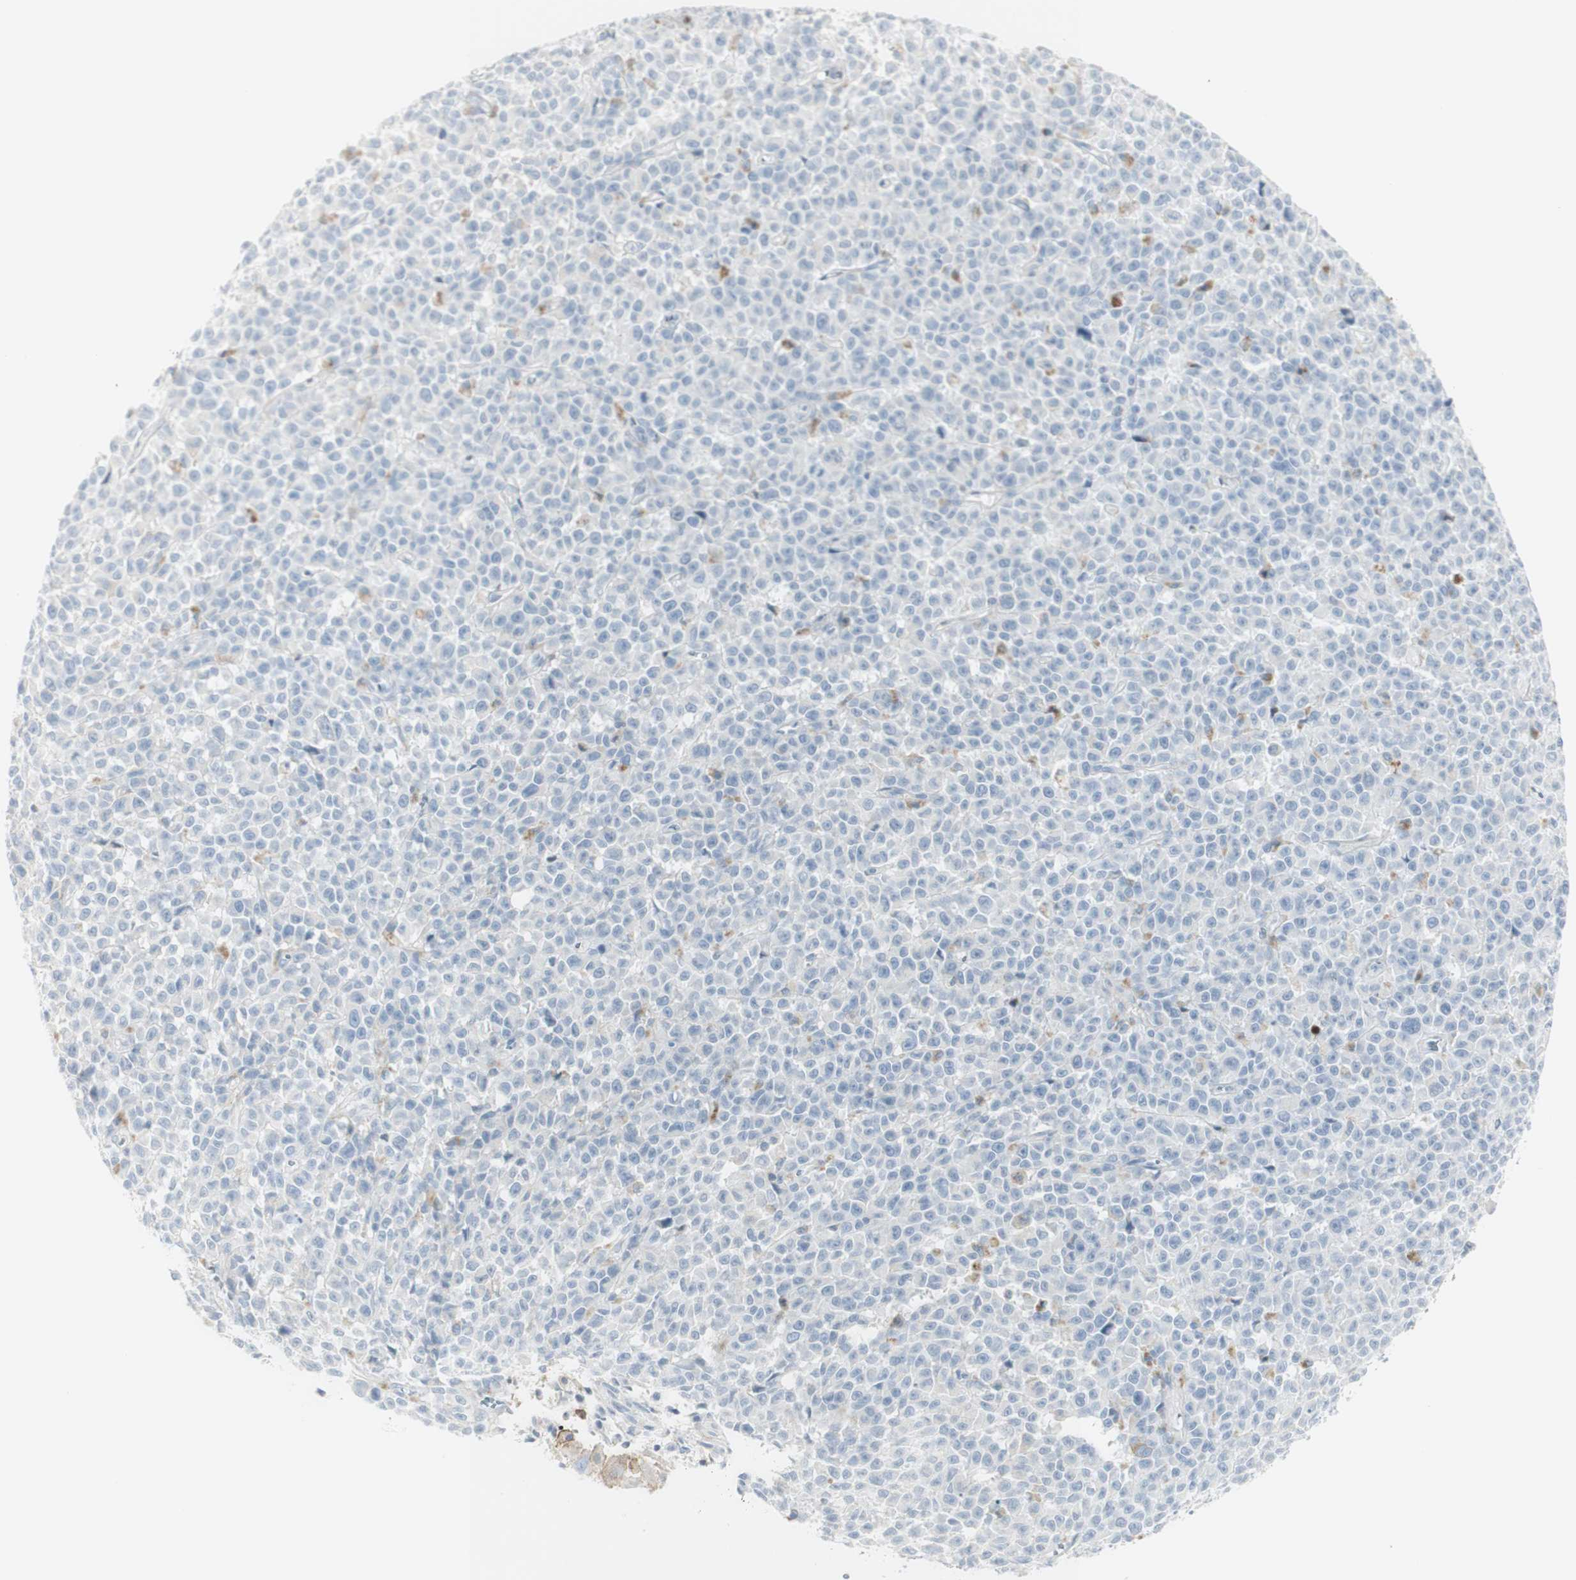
{"staining": {"intensity": "negative", "quantity": "none", "location": "none"}, "tissue": "melanoma", "cell_type": "Tumor cells", "image_type": "cancer", "snomed": [{"axis": "morphology", "description": "Malignant melanoma, NOS"}, {"axis": "topography", "description": "Skin"}], "caption": "IHC of human melanoma reveals no staining in tumor cells.", "gene": "MDK", "patient": {"sex": "female", "age": 82}}